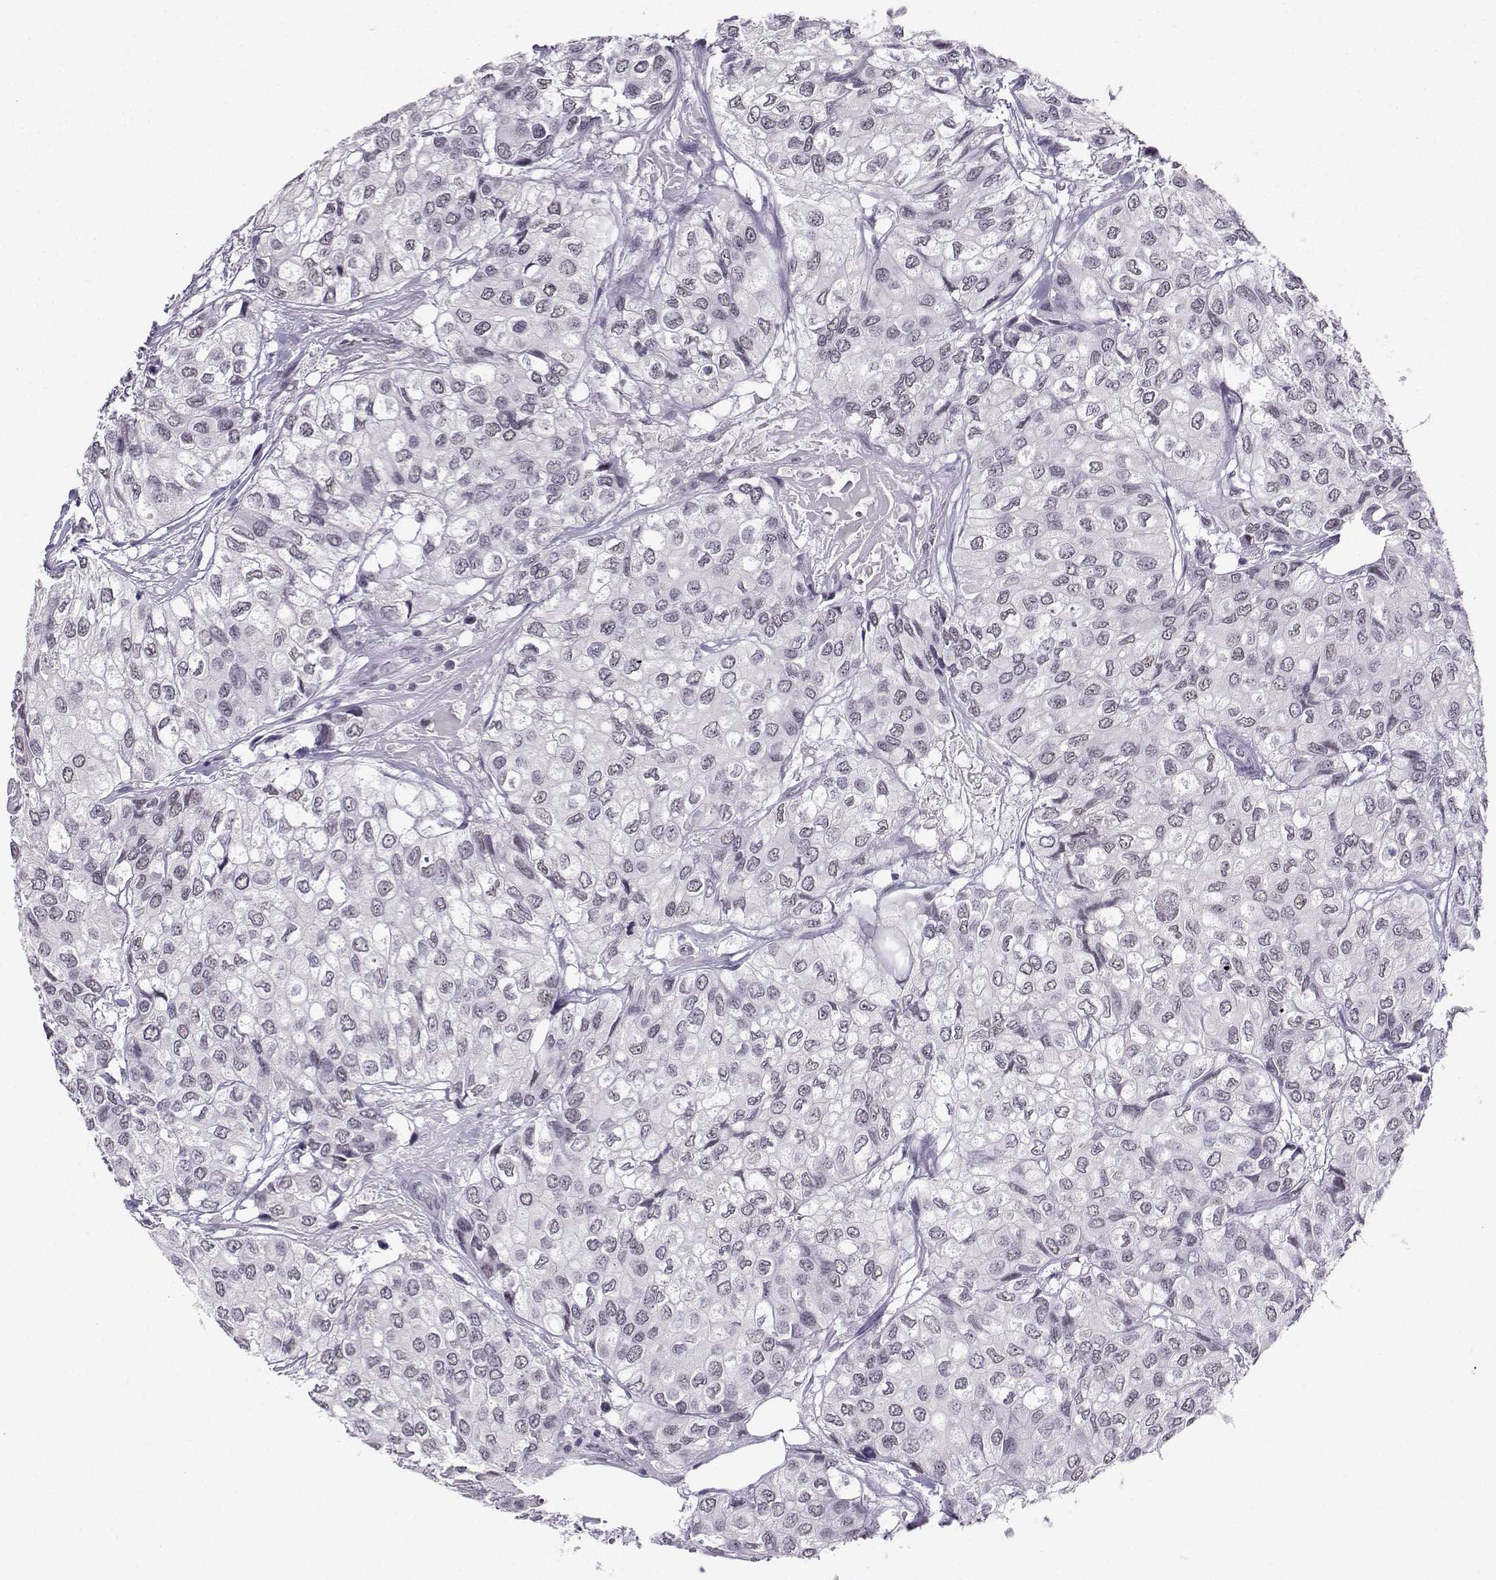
{"staining": {"intensity": "negative", "quantity": "none", "location": "none"}, "tissue": "urothelial cancer", "cell_type": "Tumor cells", "image_type": "cancer", "snomed": [{"axis": "morphology", "description": "Urothelial carcinoma, High grade"}, {"axis": "topography", "description": "Urinary bladder"}], "caption": "IHC of high-grade urothelial carcinoma exhibits no expression in tumor cells.", "gene": "LRFN2", "patient": {"sex": "male", "age": 73}}